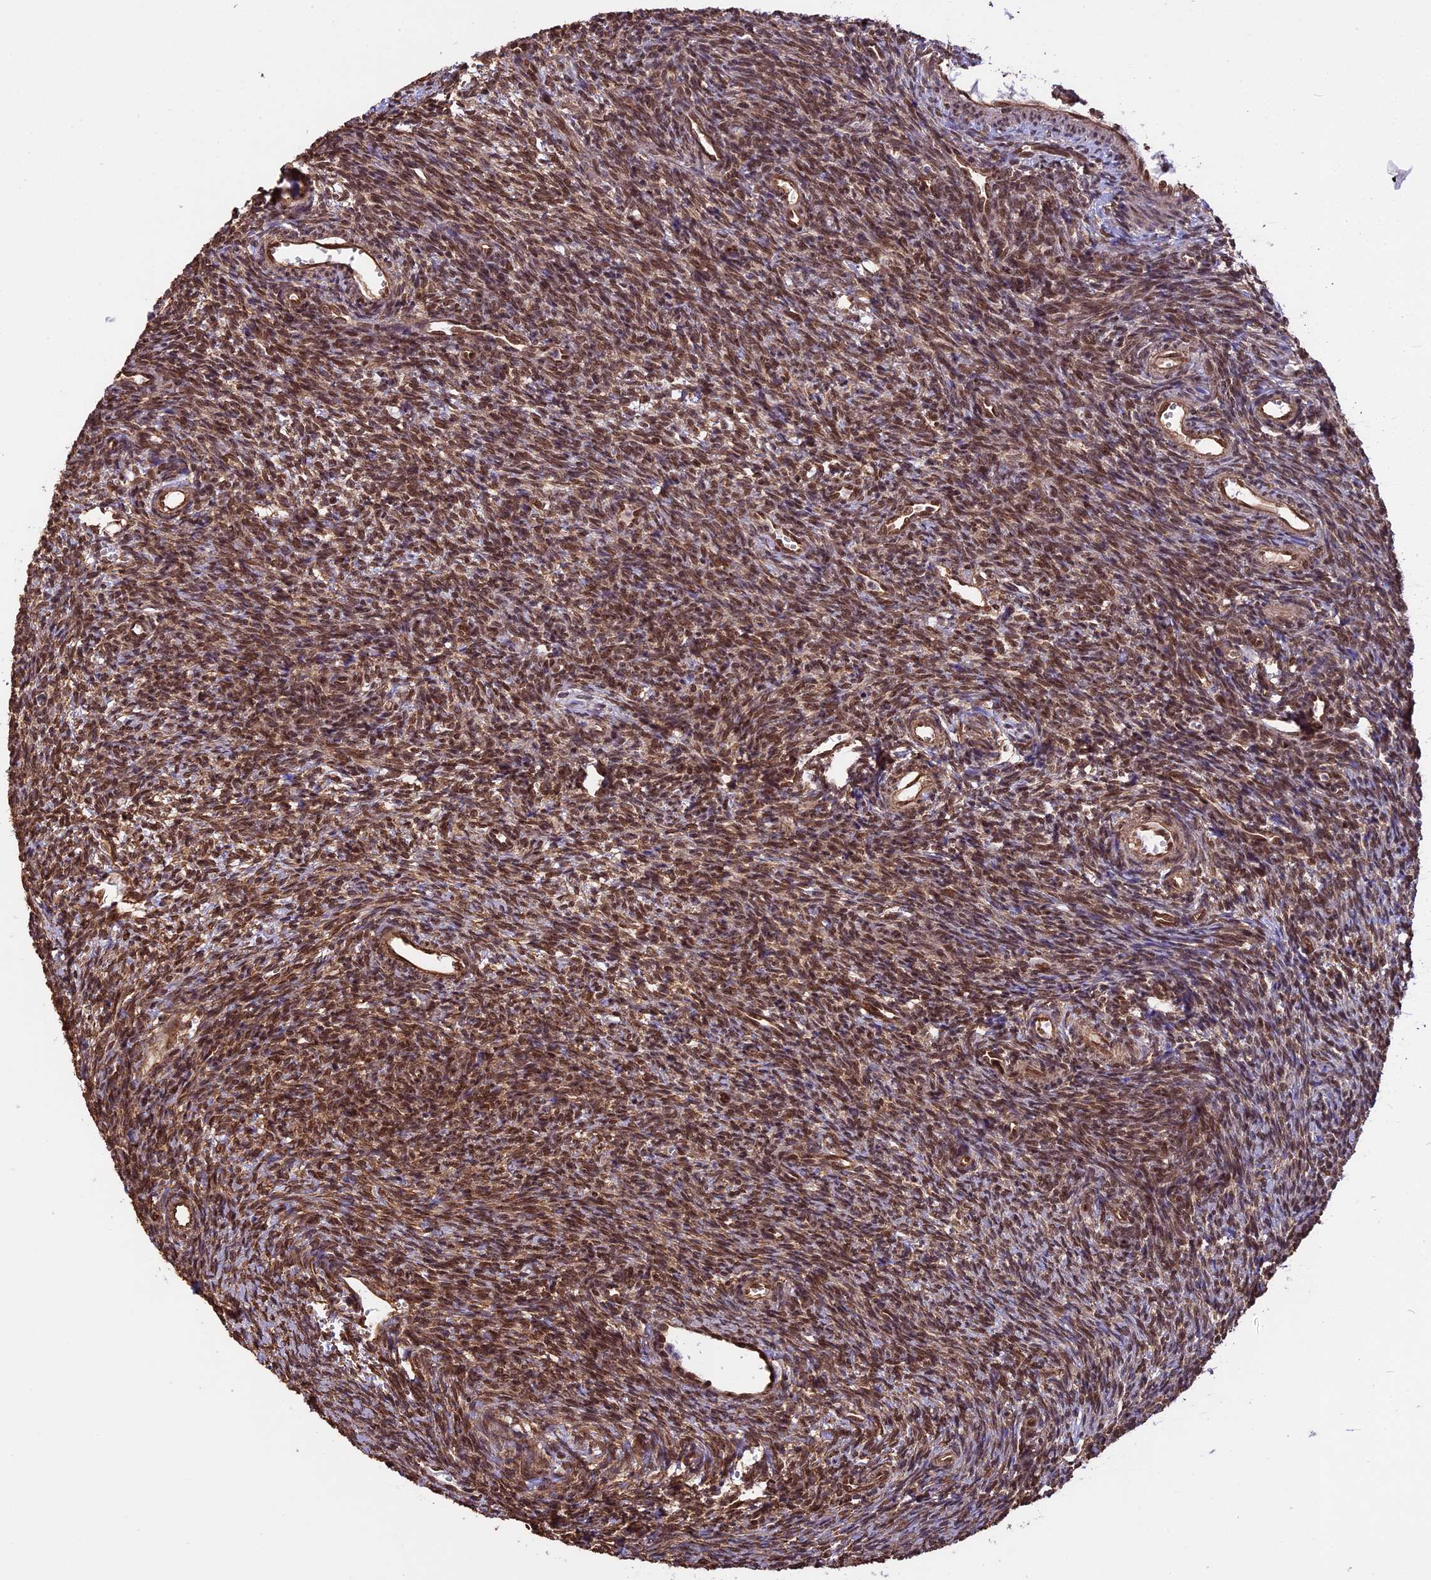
{"staining": {"intensity": "moderate", "quantity": ">75%", "location": "nuclear"}, "tissue": "ovary", "cell_type": "Ovarian stroma cells", "image_type": "normal", "snomed": [{"axis": "morphology", "description": "Normal tissue, NOS"}, {"axis": "topography", "description": "Ovary"}], "caption": "An IHC histopathology image of benign tissue is shown. Protein staining in brown highlights moderate nuclear positivity in ovary within ovarian stroma cells.", "gene": "MPHOSPH8", "patient": {"sex": "female", "age": 39}}